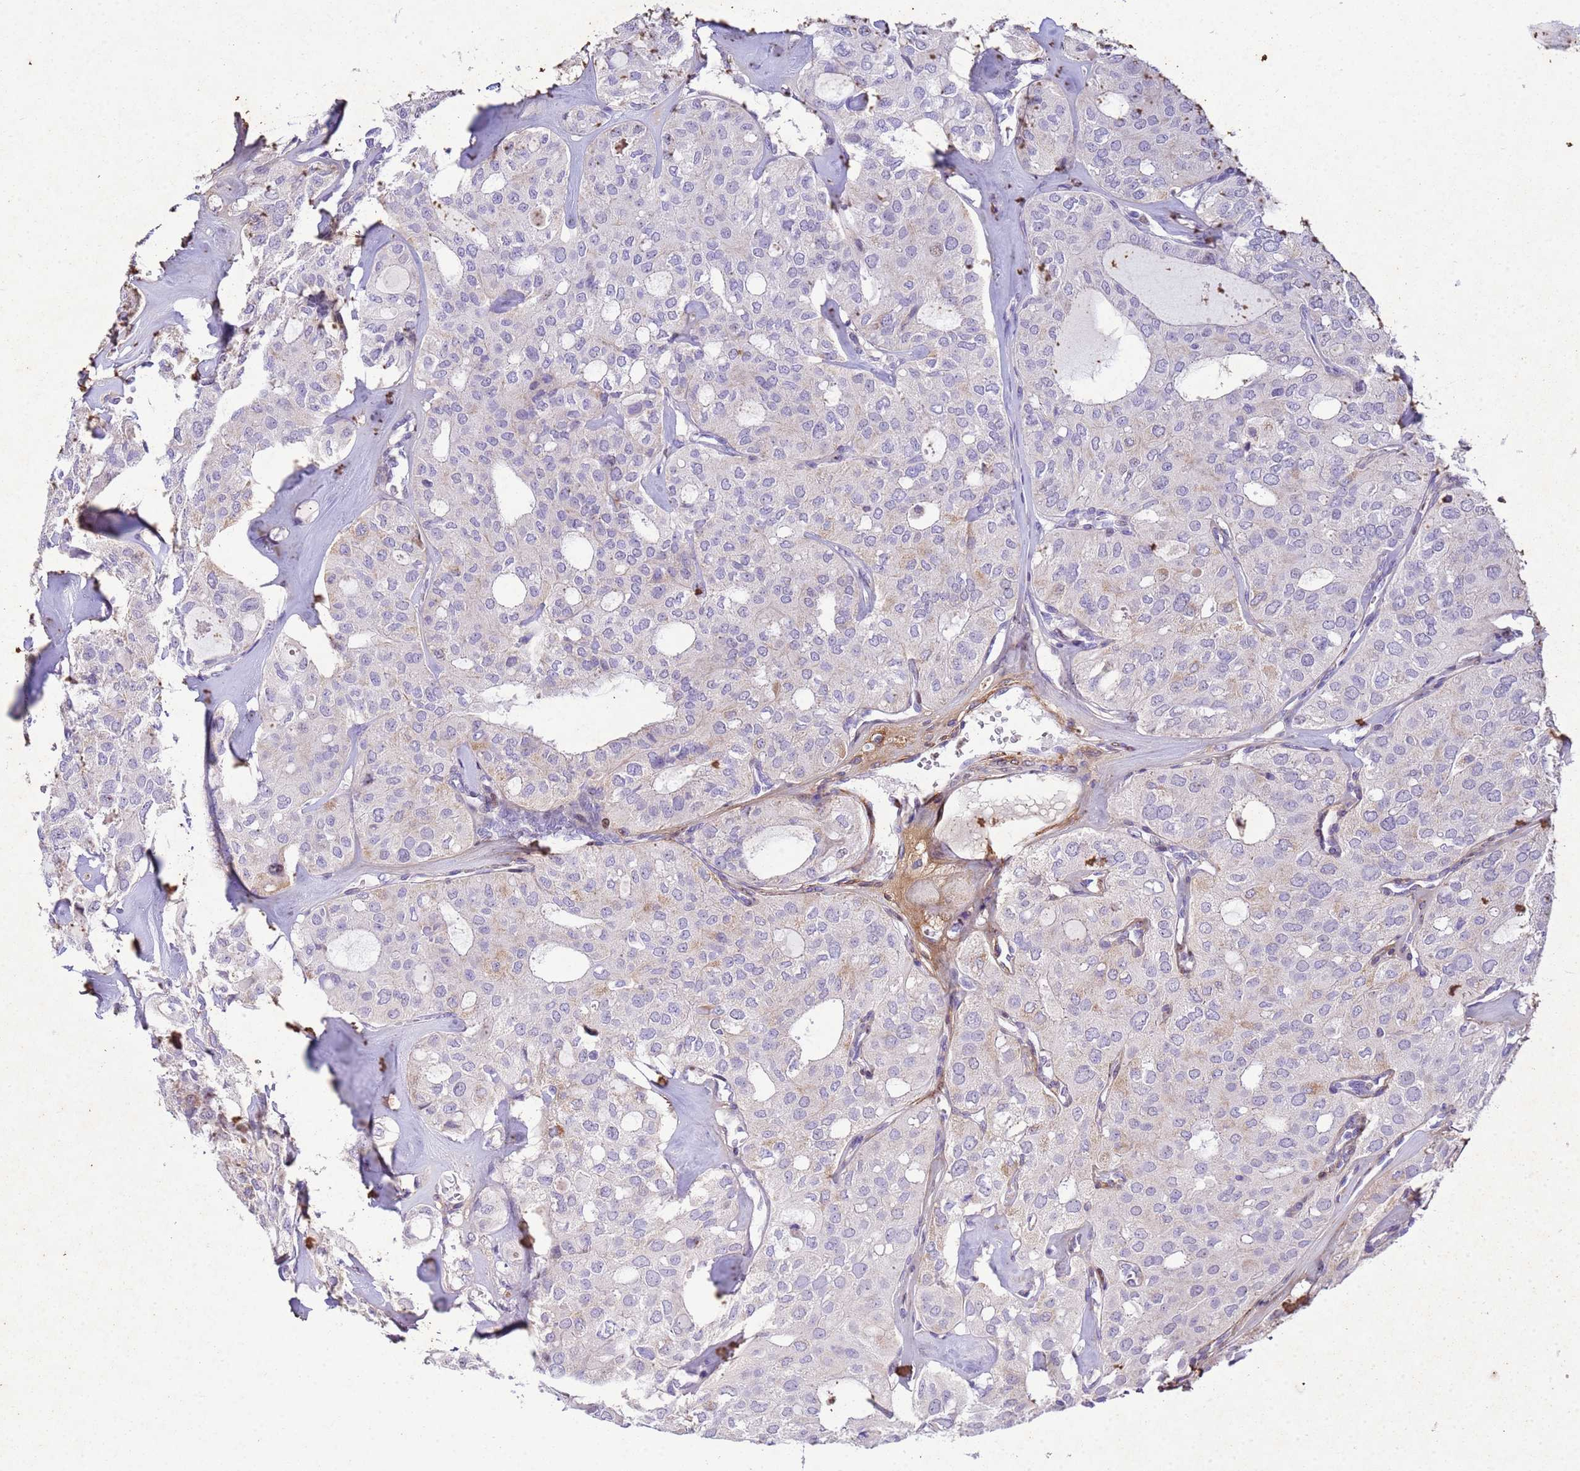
{"staining": {"intensity": "negative", "quantity": "none", "location": "none"}, "tissue": "thyroid cancer", "cell_type": "Tumor cells", "image_type": "cancer", "snomed": [{"axis": "morphology", "description": "Follicular adenoma carcinoma, NOS"}, {"axis": "topography", "description": "Thyroid gland"}], "caption": "The photomicrograph demonstrates no significant positivity in tumor cells of thyroid cancer.", "gene": "P2RX7", "patient": {"sex": "male", "age": 75}}